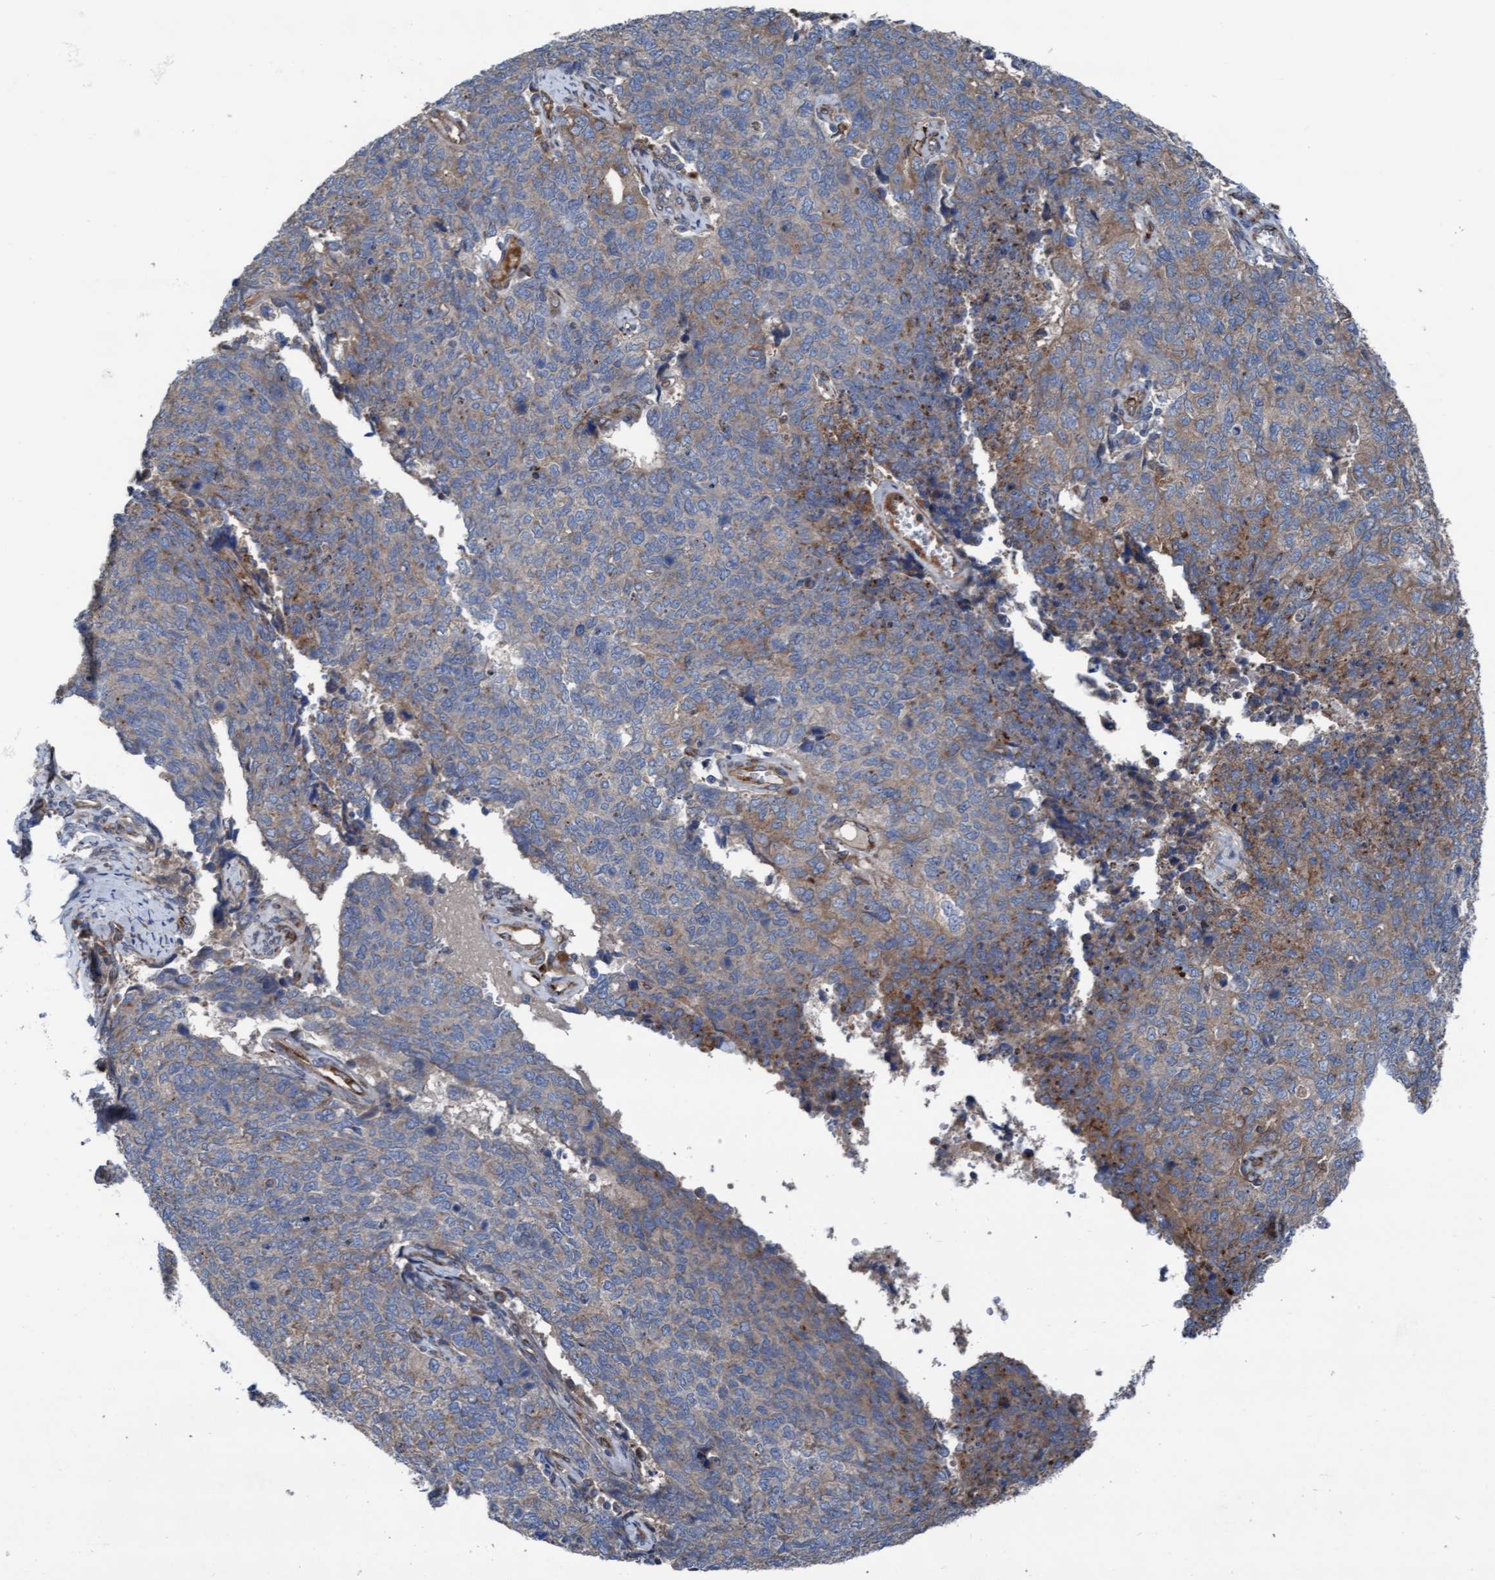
{"staining": {"intensity": "weak", "quantity": "<25%", "location": "cytoplasmic/membranous"}, "tissue": "cervical cancer", "cell_type": "Tumor cells", "image_type": "cancer", "snomed": [{"axis": "morphology", "description": "Squamous cell carcinoma, NOS"}, {"axis": "topography", "description": "Cervix"}], "caption": "Immunohistochemistry (IHC) micrograph of human cervical cancer stained for a protein (brown), which exhibits no expression in tumor cells.", "gene": "KLHL26", "patient": {"sex": "female", "age": 63}}